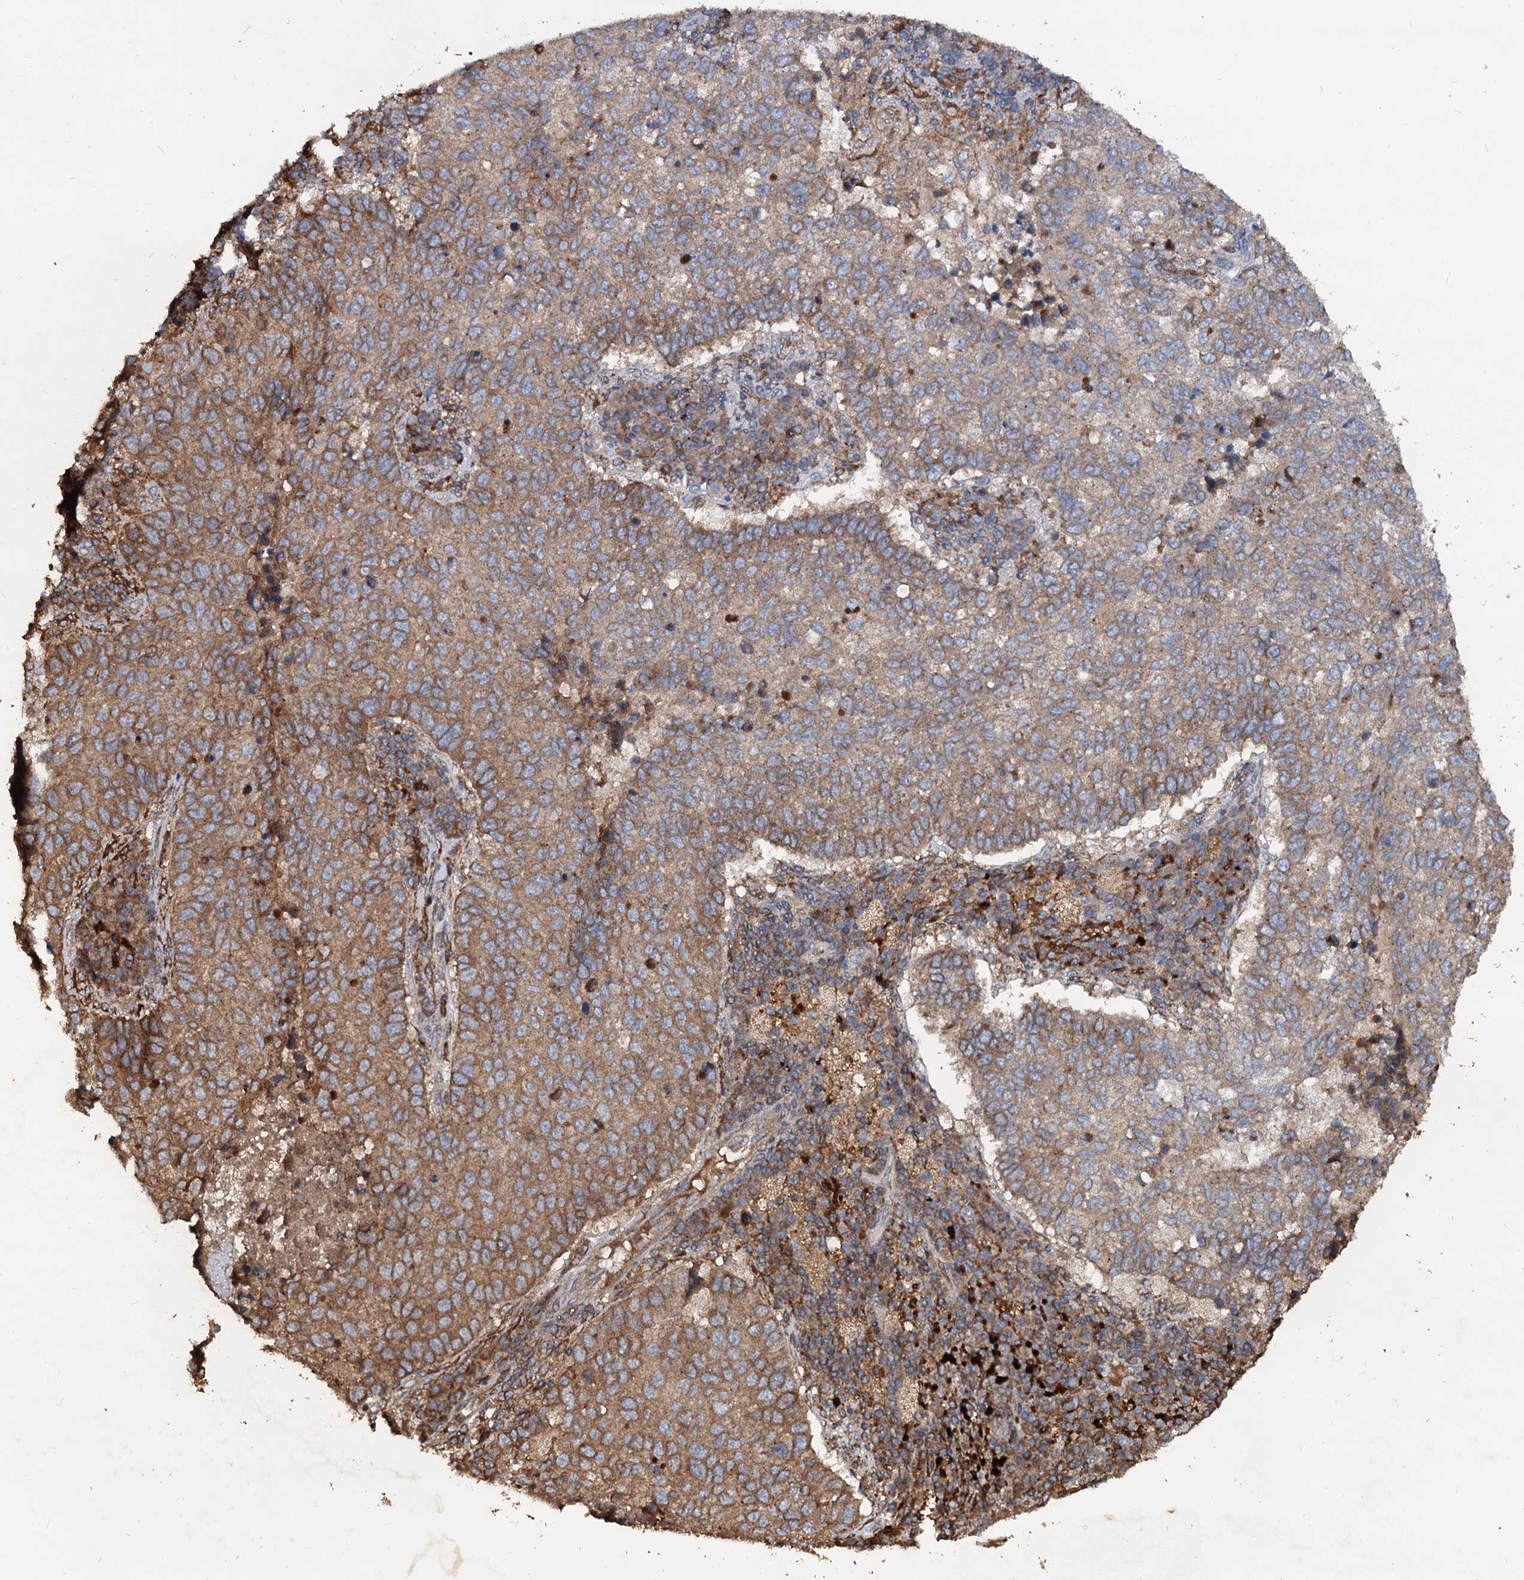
{"staining": {"intensity": "moderate", "quantity": "25%-75%", "location": "cytoplasmic/membranous"}, "tissue": "lung cancer", "cell_type": "Tumor cells", "image_type": "cancer", "snomed": [{"axis": "morphology", "description": "Squamous cell carcinoma, NOS"}, {"axis": "topography", "description": "Lung"}], "caption": "A medium amount of moderate cytoplasmic/membranous positivity is seen in approximately 25%-75% of tumor cells in lung squamous cell carcinoma tissue.", "gene": "NOTCH2NLA", "patient": {"sex": "male", "age": 73}}